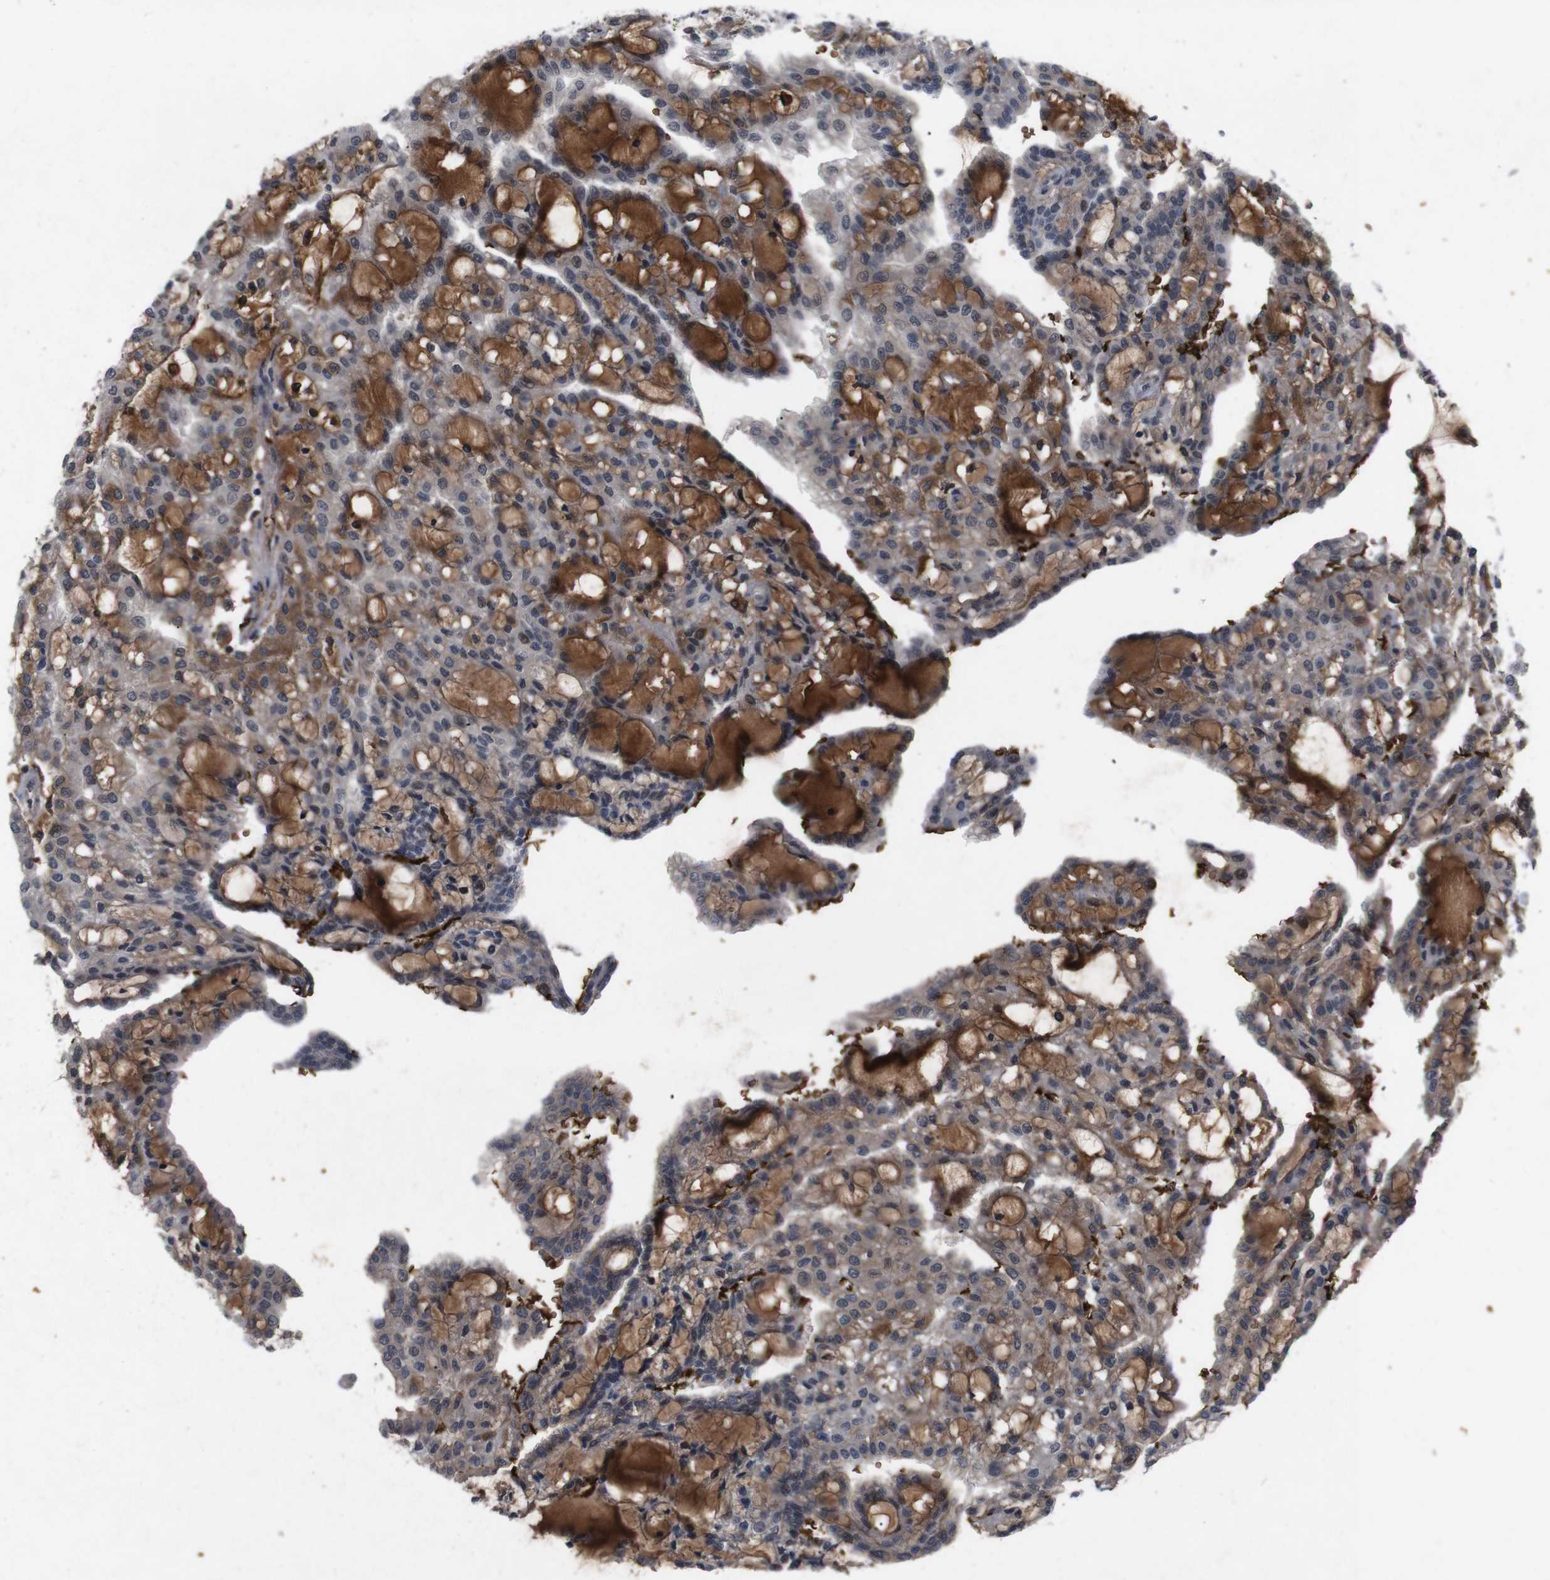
{"staining": {"intensity": "weak", "quantity": ">75%", "location": "cytoplasmic/membranous"}, "tissue": "renal cancer", "cell_type": "Tumor cells", "image_type": "cancer", "snomed": [{"axis": "morphology", "description": "Adenocarcinoma, NOS"}, {"axis": "topography", "description": "Kidney"}], "caption": "Tumor cells show weak cytoplasmic/membranous expression in approximately >75% of cells in renal adenocarcinoma.", "gene": "SPTB", "patient": {"sex": "male", "age": 63}}